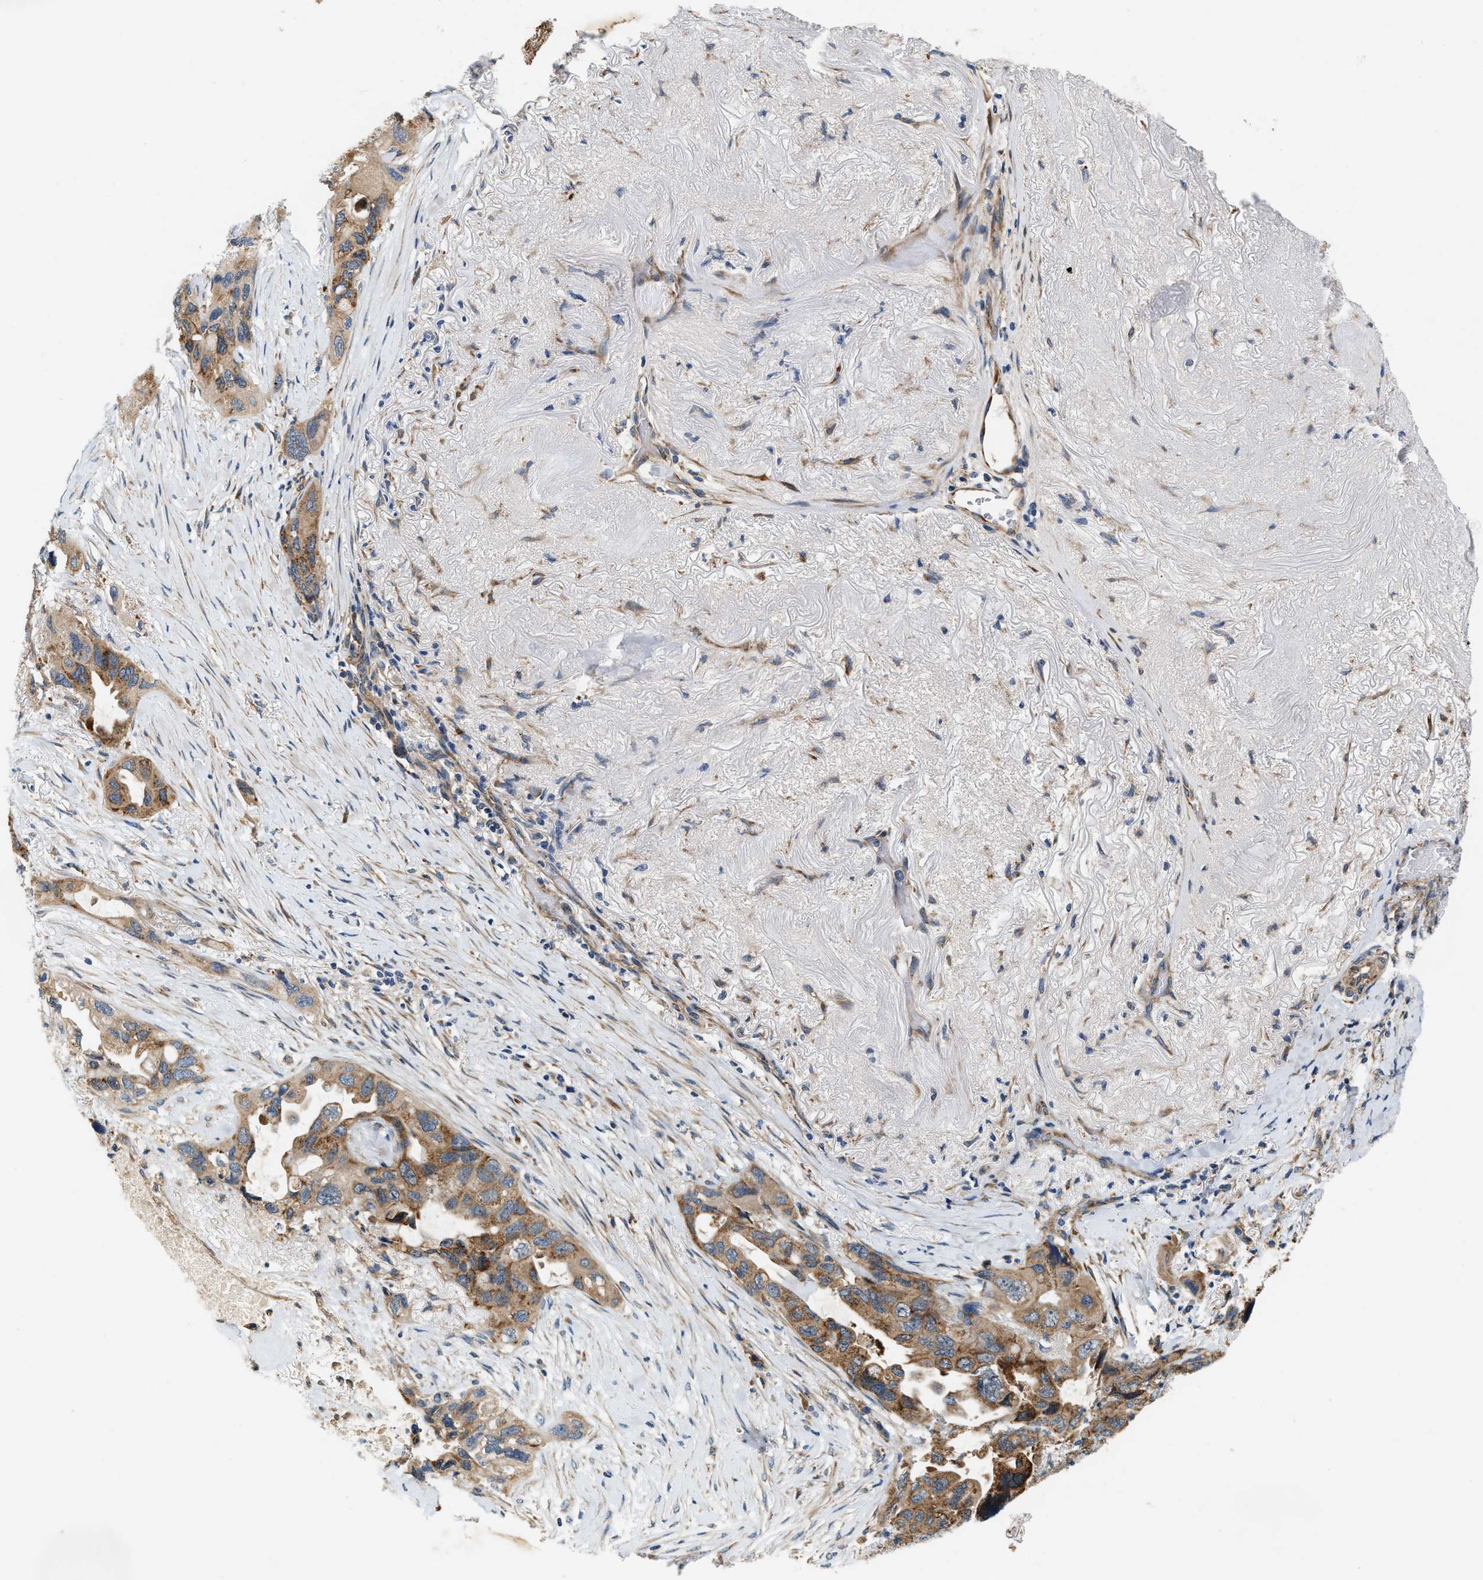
{"staining": {"intensity": "moderate", "quantity": ">75%", "location": "cytoplasmic/membranous"}, "tissue": "lung cancer", "cell_type": "Tumor cells", "image_type": "cancer", "snomed": [{"axis": "morphology", "description": "Squamous cell carcinoma, NOS"}, {"axis": "topography", "description": "Lung"}], "caption": "About >75% of tumor cells in human lung cancer (squamous cell carcinoma) show moderate cytoplasmic/membranous protein expression as visualized by brown immunohistochemical staining.", "gene": "DUSP10", "patient": {"sex": "female", "age": 73}}